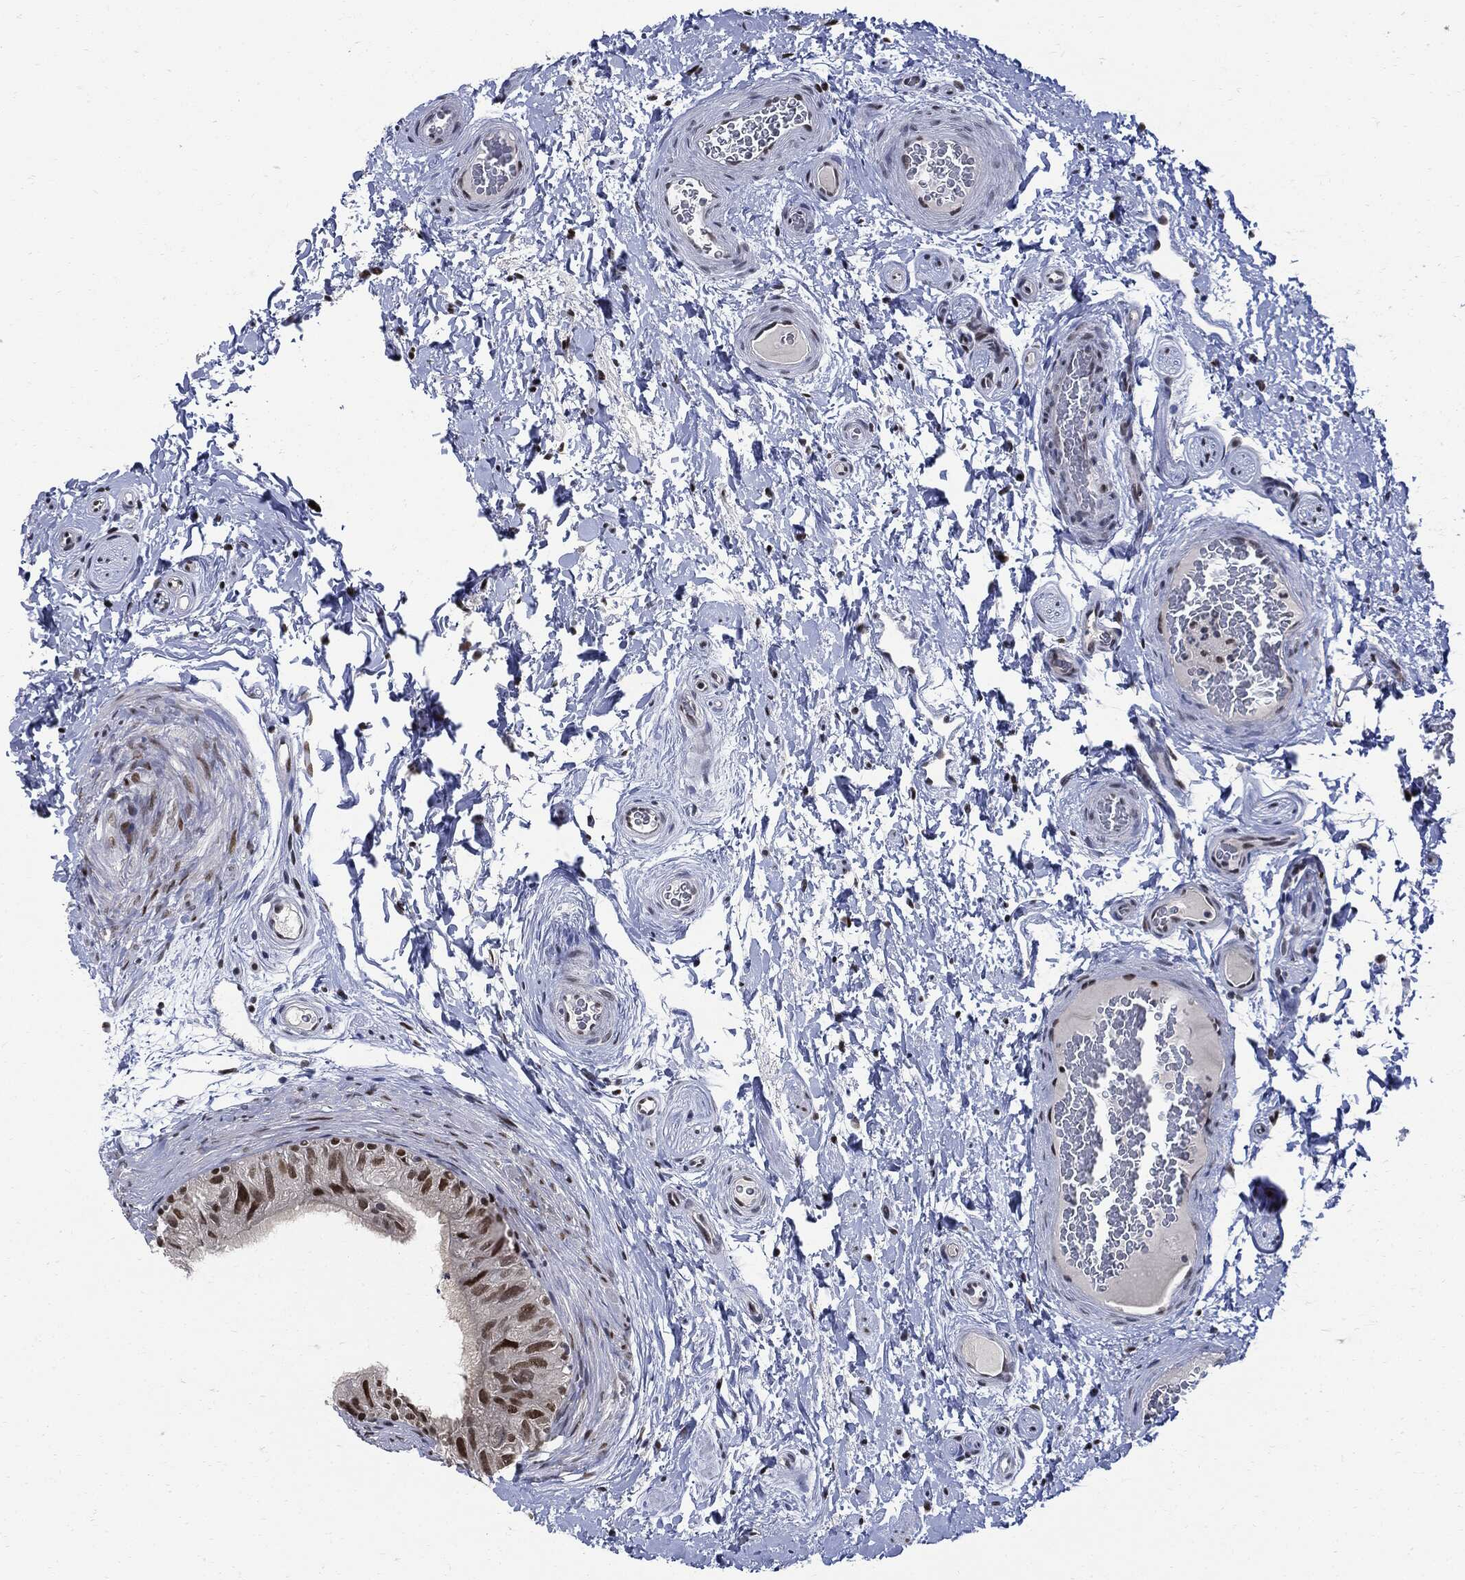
{"staining": {"intensity": "moderate", "quantity": ">75%", "location": "nuclear"}, "tissue": "epididymis", "cell_type": "Glandular cells", "image_type": "normal", "snomed": [{"axis": "morphology", "description": "Normal tissue, NOS"}, {"axis": "topography", "description": "Epididymis"}], "caption": "Epididymis stained for a protein demonstrates moderate nuclear positivity in glandular cells. Nuclei are stained in blue.", "gene": "PCNA", "patient": {"sex": "male", "age": 34}}